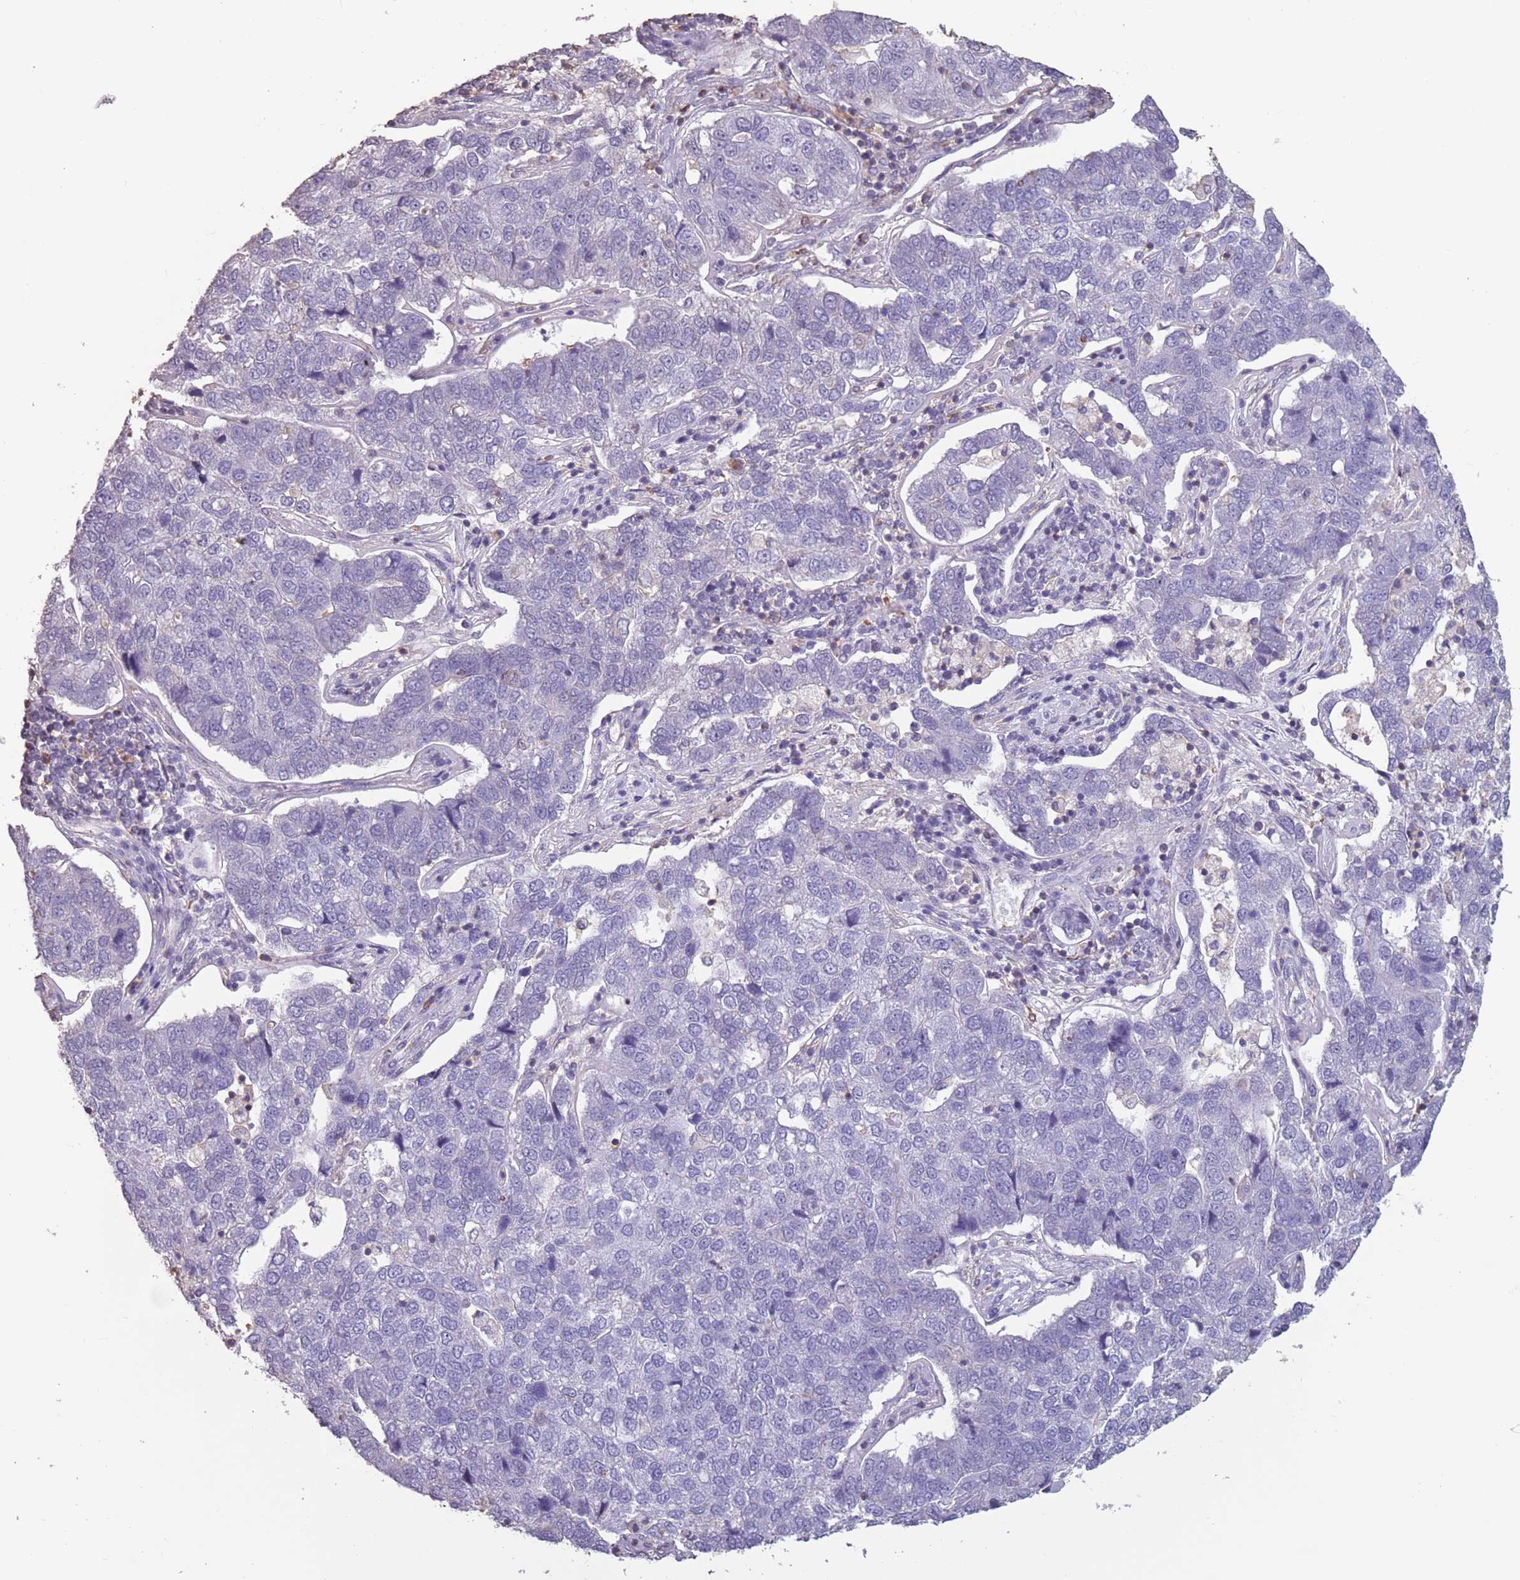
{"staining": {"intensity": "negative", "quantity": "none", "location": "none"}, "tissue": "pancreatic cancer", "cell_type": "Tumor cells", "image_type": "cancer", "snomed": [{"axis": "morphology", "description": "Adenocarcinoma, NOS"}, {"axis": "topography", "description": "Pancreas"}], "caption": "Image shows no significant protein staining in tumor cells of adenocarcinoma (pancreatic).", "gene": "SUN5", "patient": {"sex": "female", "age": 61}}